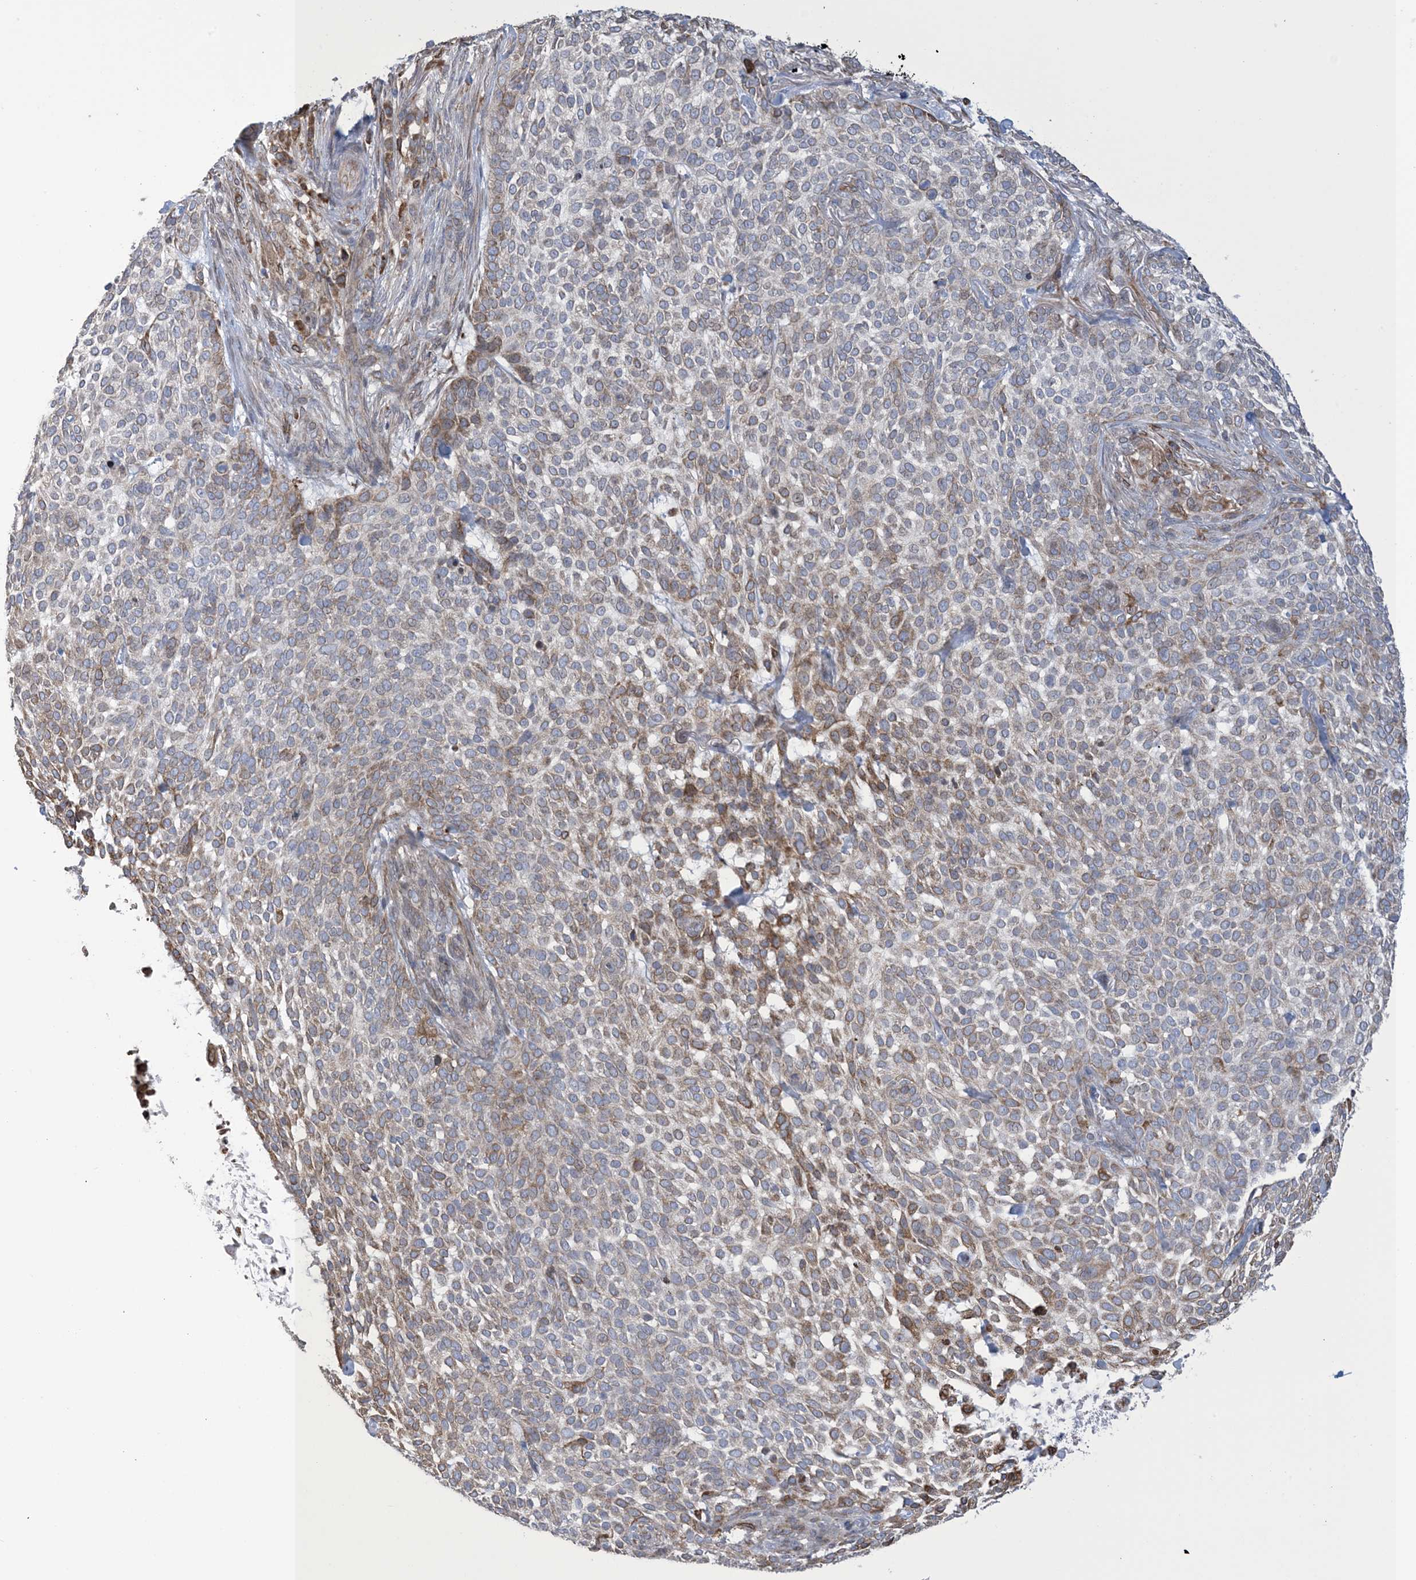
{"staining": {"intensity": "moderate", "quantity": "<25%", "location": "cytoplasmic/membranous"}, "tissue": "skin cancer", "cell_type": "Tumor cells", "image_type": "cancer", "snomed": [{"axis": "morphology", "description": "Basal cell carcinoma"}, {"axis": "topography", "description": "Skin"}], "caption": "IHC of human skin cancer (basal cell carcinoma) shows low levels of moderate cytoplasmic/membranous positivity in about <25% of tumor cells. (IHC, brightfield microscopy, high magnification).", "gene": "SHANK1", "patient": {"sex": "female", "age": 64}}